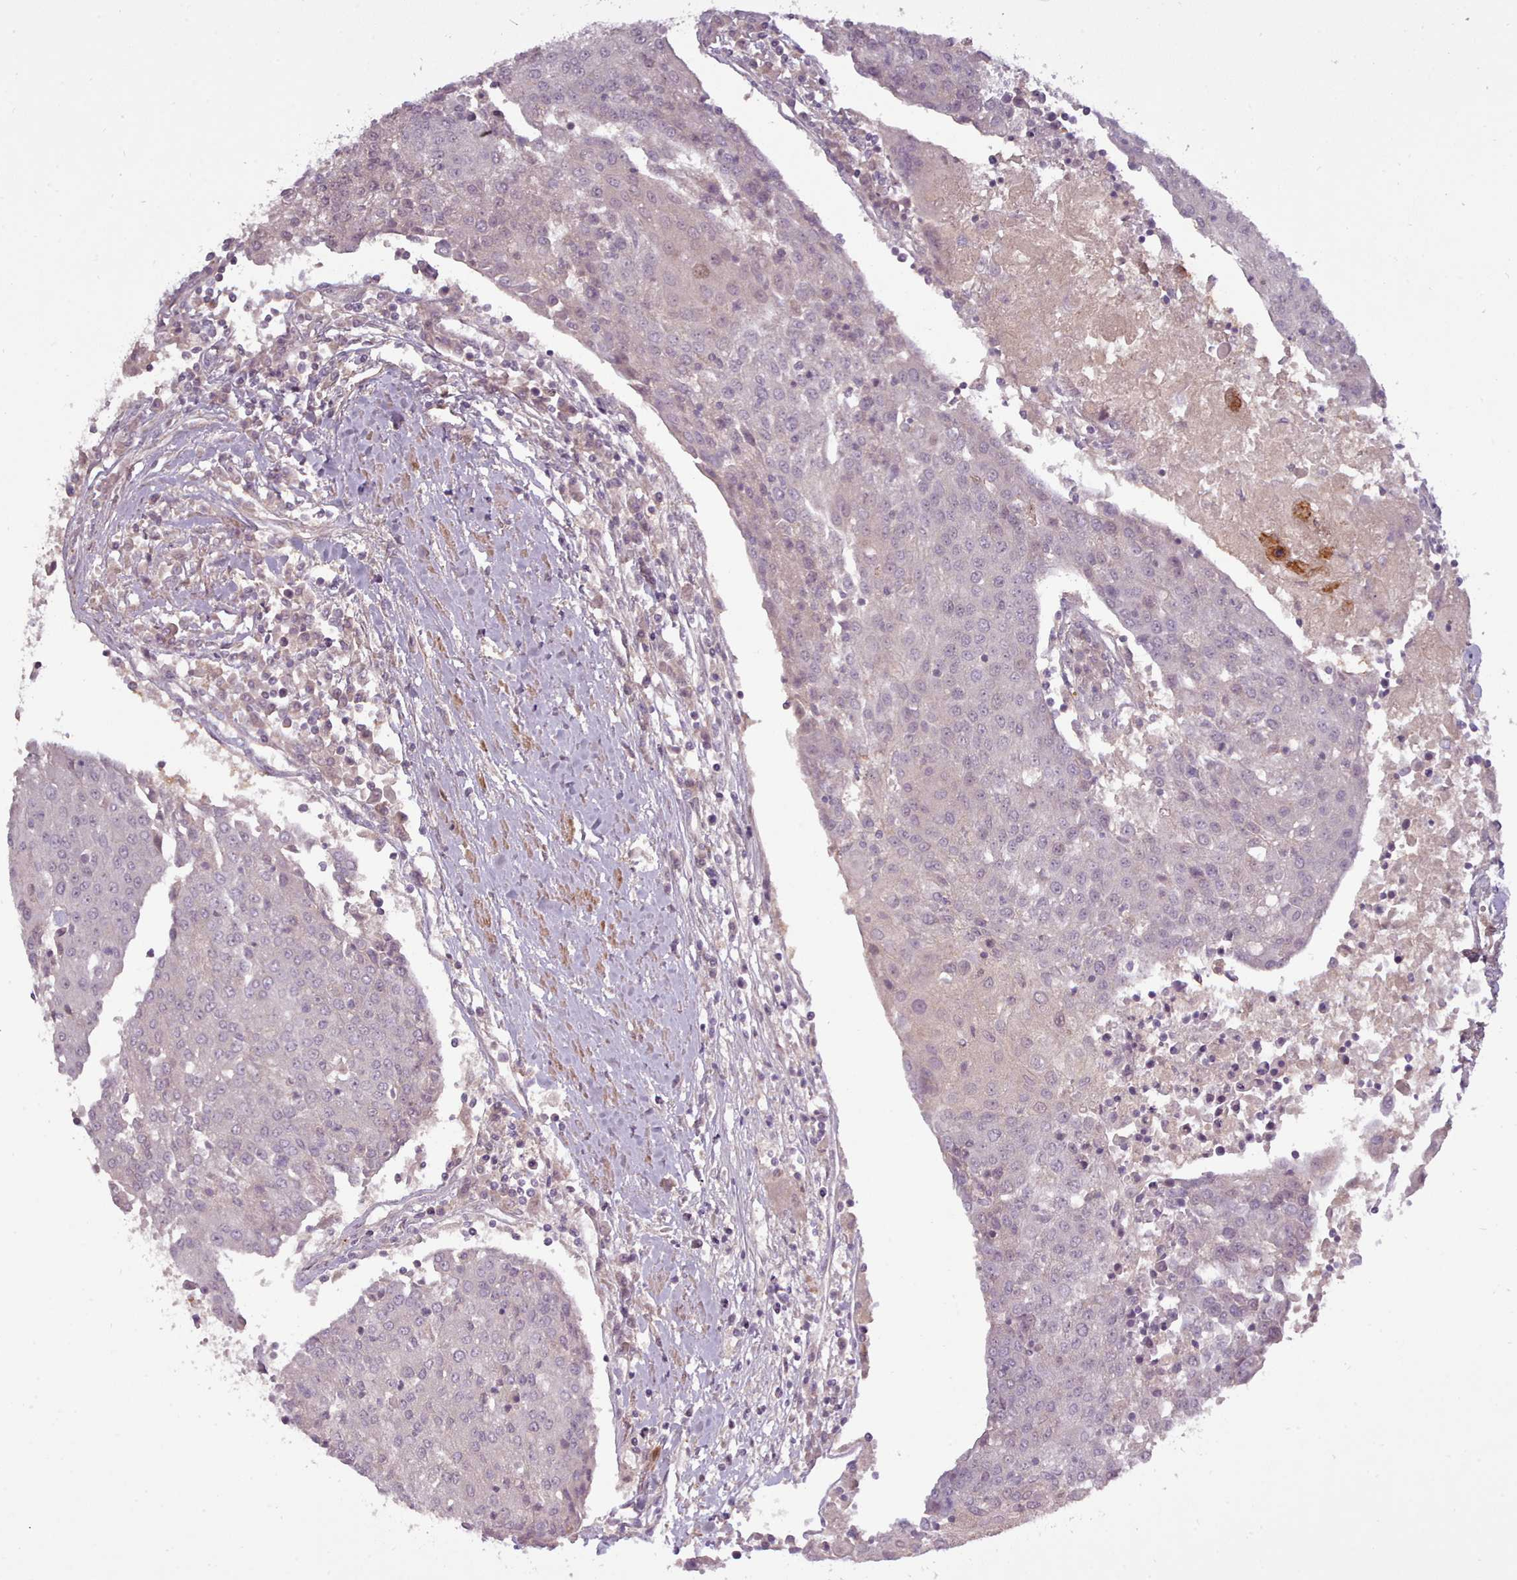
{"staining": {"intensity": "negative", "quantity": "none", "location": "none"}, "tissue": "urothelial cancer", "cell_type": "Tumor cells", "image_type": "cancer", "snomed": [{"axis": "morphology", "description": "Urothelial carcinoma, High grade"}, {"axis": "topography", "description": "Urinary bladder"}], "caption": "Tumor cells show no significant protein staining in urothelial cancer.", "gene": "LEFTY2", "patient": {"sex": "female", "age": 85}}